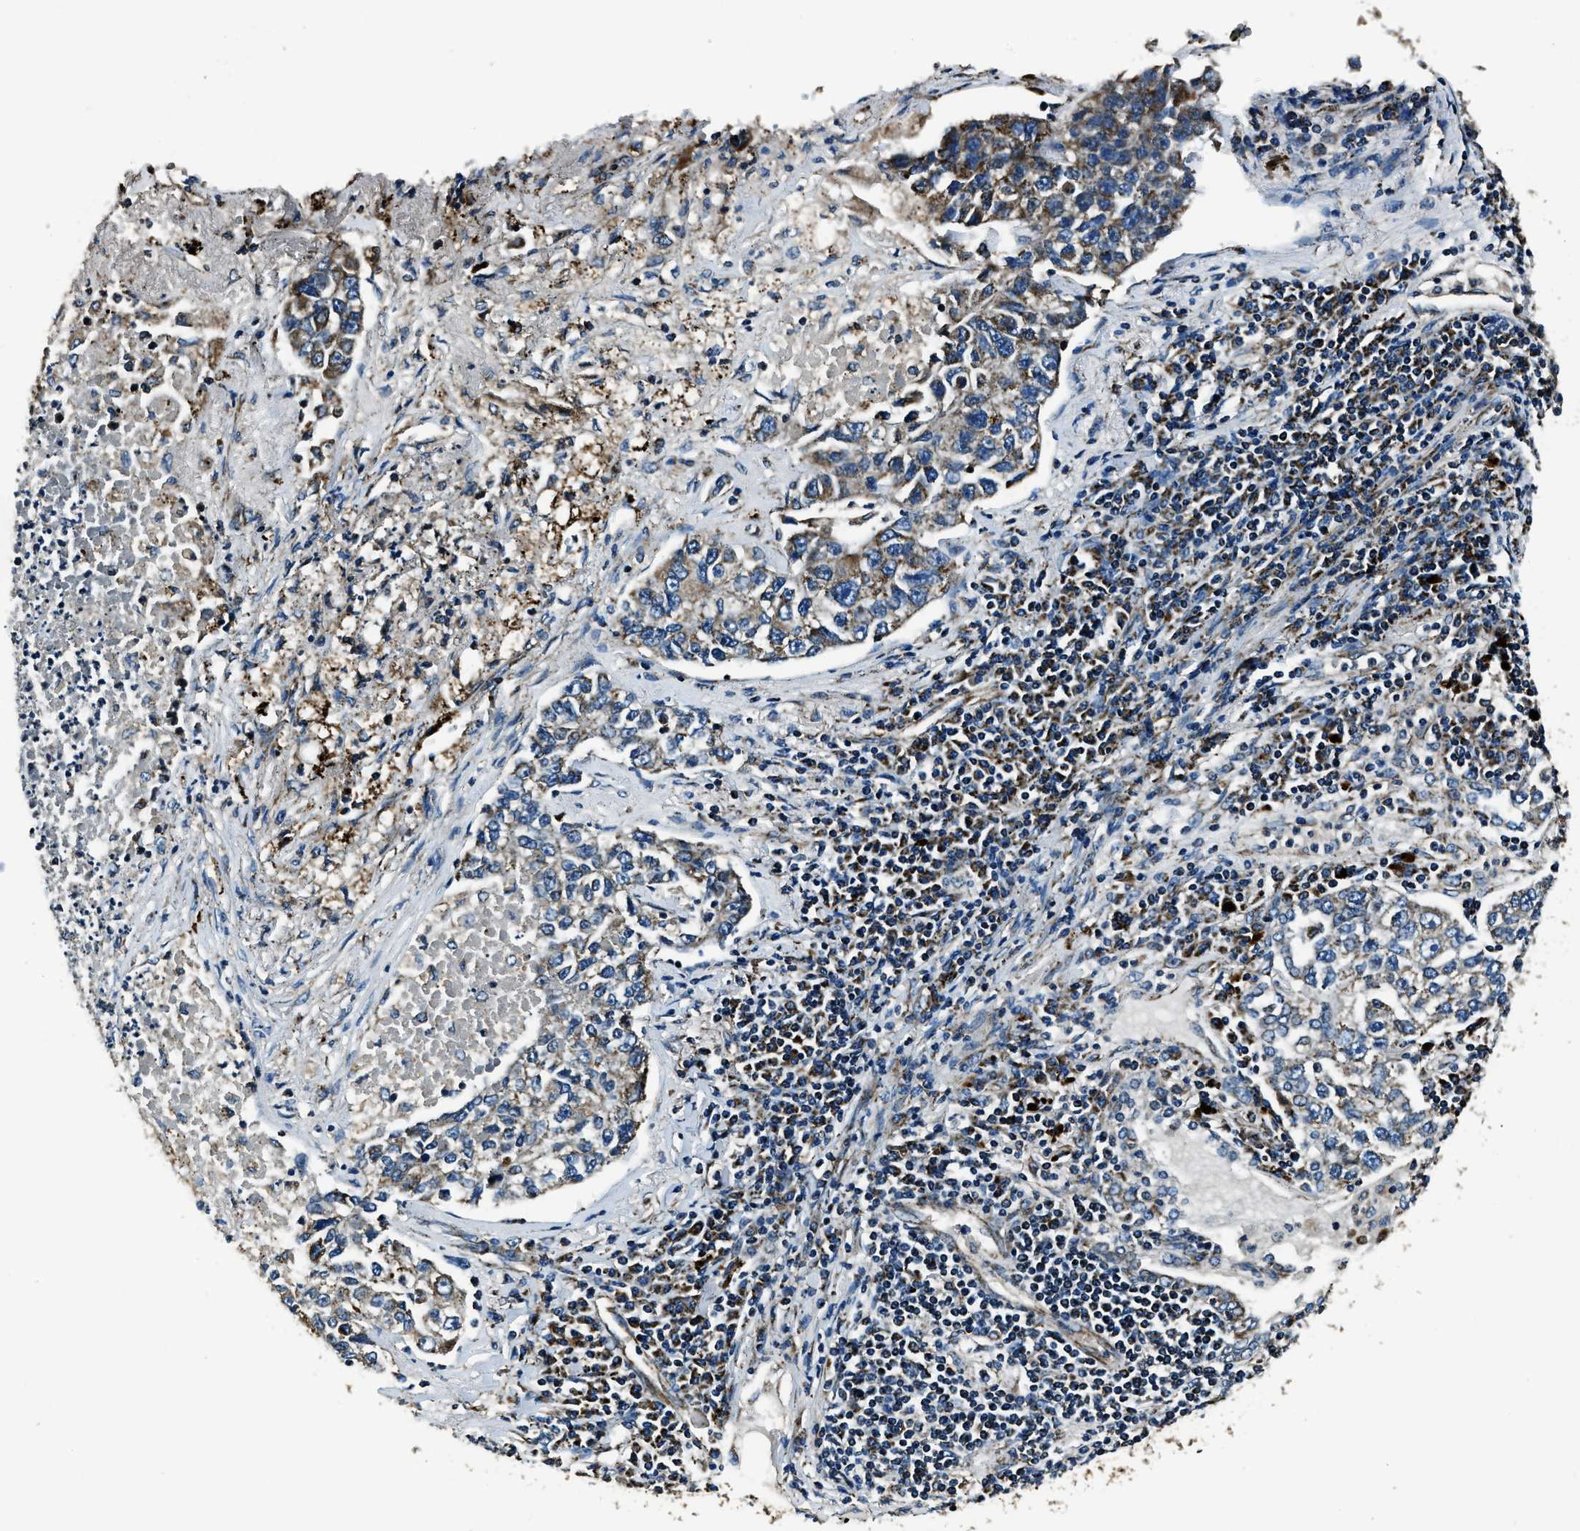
{"staining": {"intensity": "moderate", "quantity": "<25%", "location": "cytoplasmic/membranous"}, "tissue": "lung cancer", "cell_type": "Tumor cells", "image_type": "cancer", "snomed": [{"axis": "morphology", "description": "Adenocarcinoma, NOS"}, {"axis": "topography", "description": "Lung"}], "caption": "High-power microscopy captured an IHC photomicrograph of lung cancer, revealing moderate cytoplasmic/membranous positivity in approximately <25% of tumor cells.", "gene": "OGDH", "patient": {"sex": "male", "age": 49}}